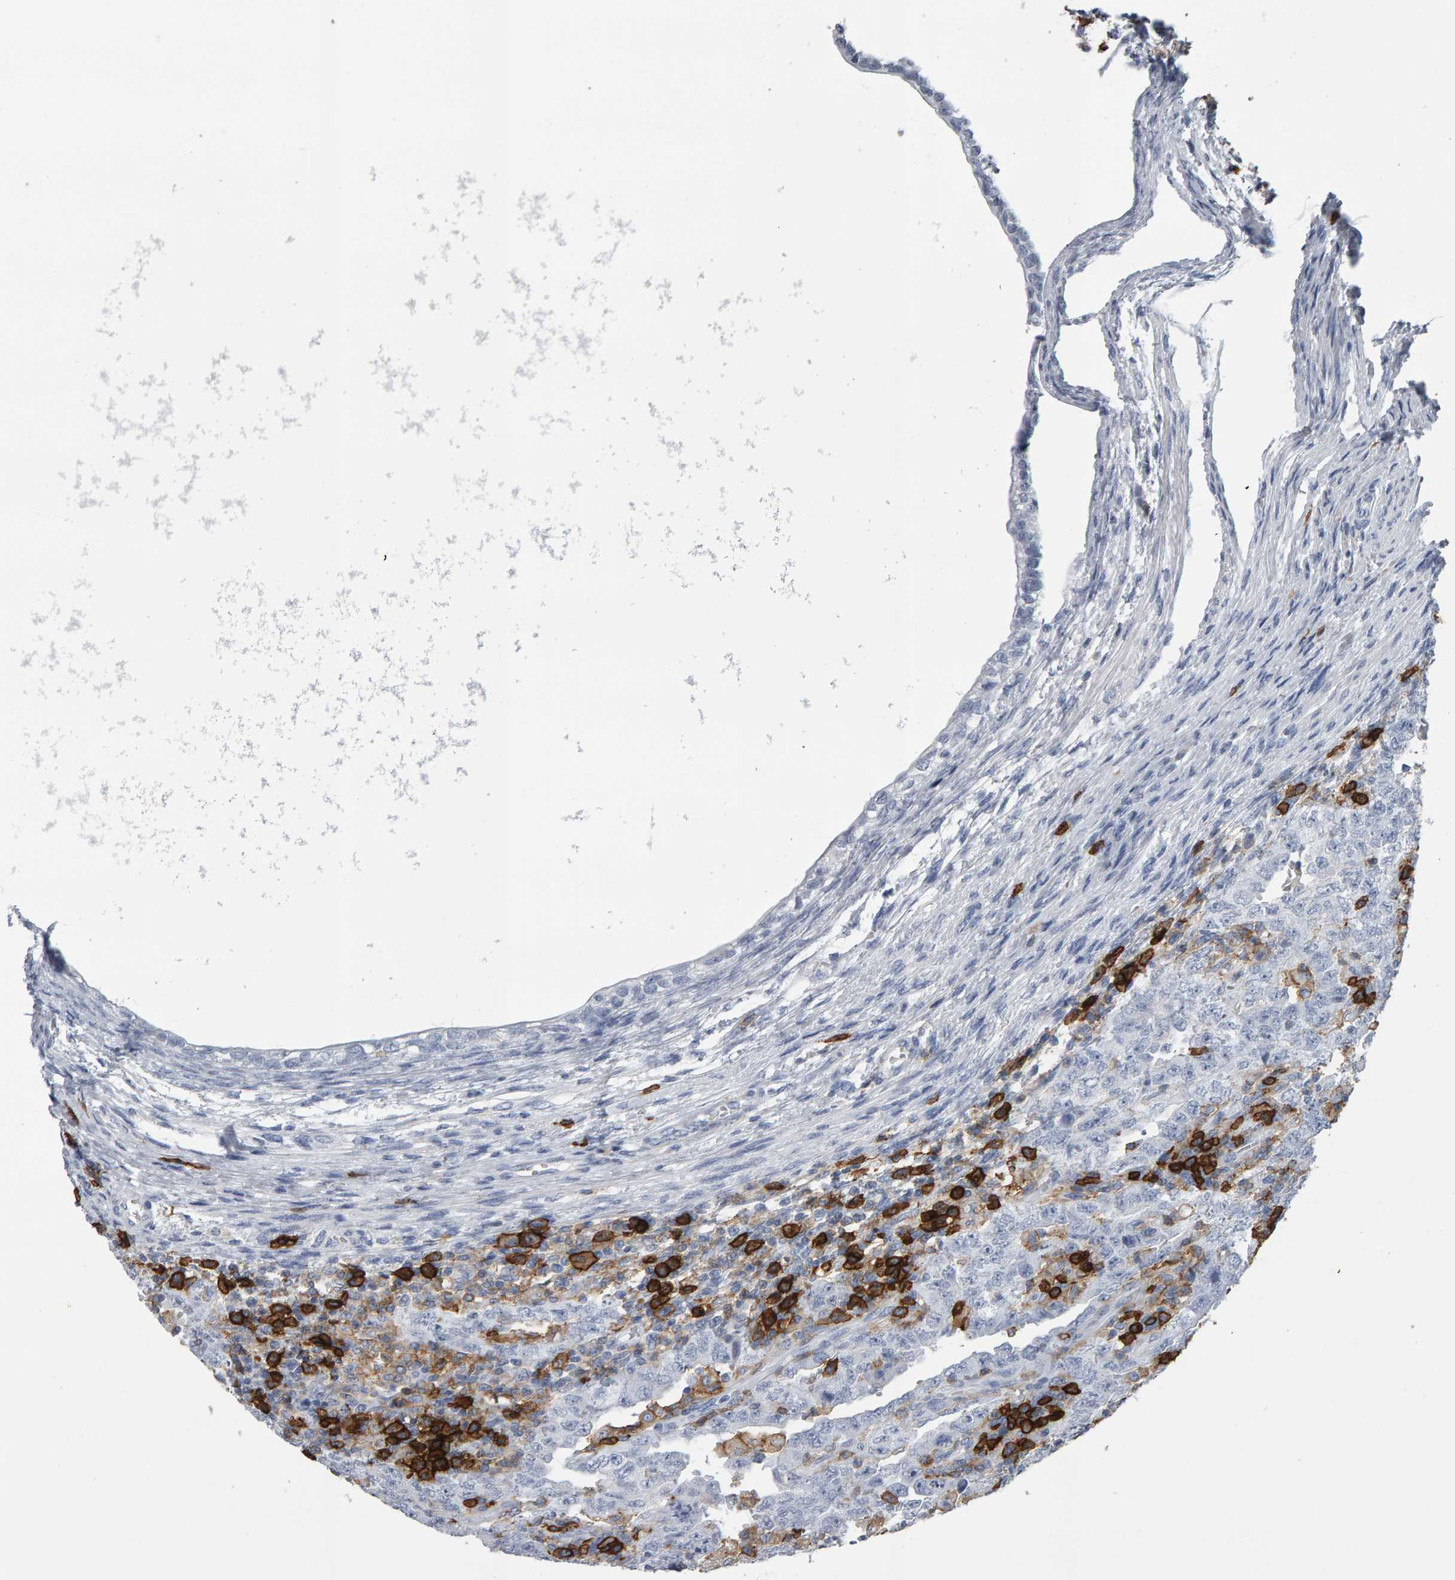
{"staining": {"intensity": "negative", "quantity": "none", "location": "none"}, "tissue": "testis cancer", "cell_type": "Tumor cells", "image_type": "cancer", "snomed": [{"axis": "morphology", "description": "Carcinoma, Embryonal, NOS"}, {"axis": "topography", "description": "Testis"}], "caption": "DAB (3,3'-diaminobenzidine) immunohistochemical staining of human testis cancer displays no significant expression in tumor cells.", "gene": "CD38", "patient": {"sex": "male", "age": 26}}